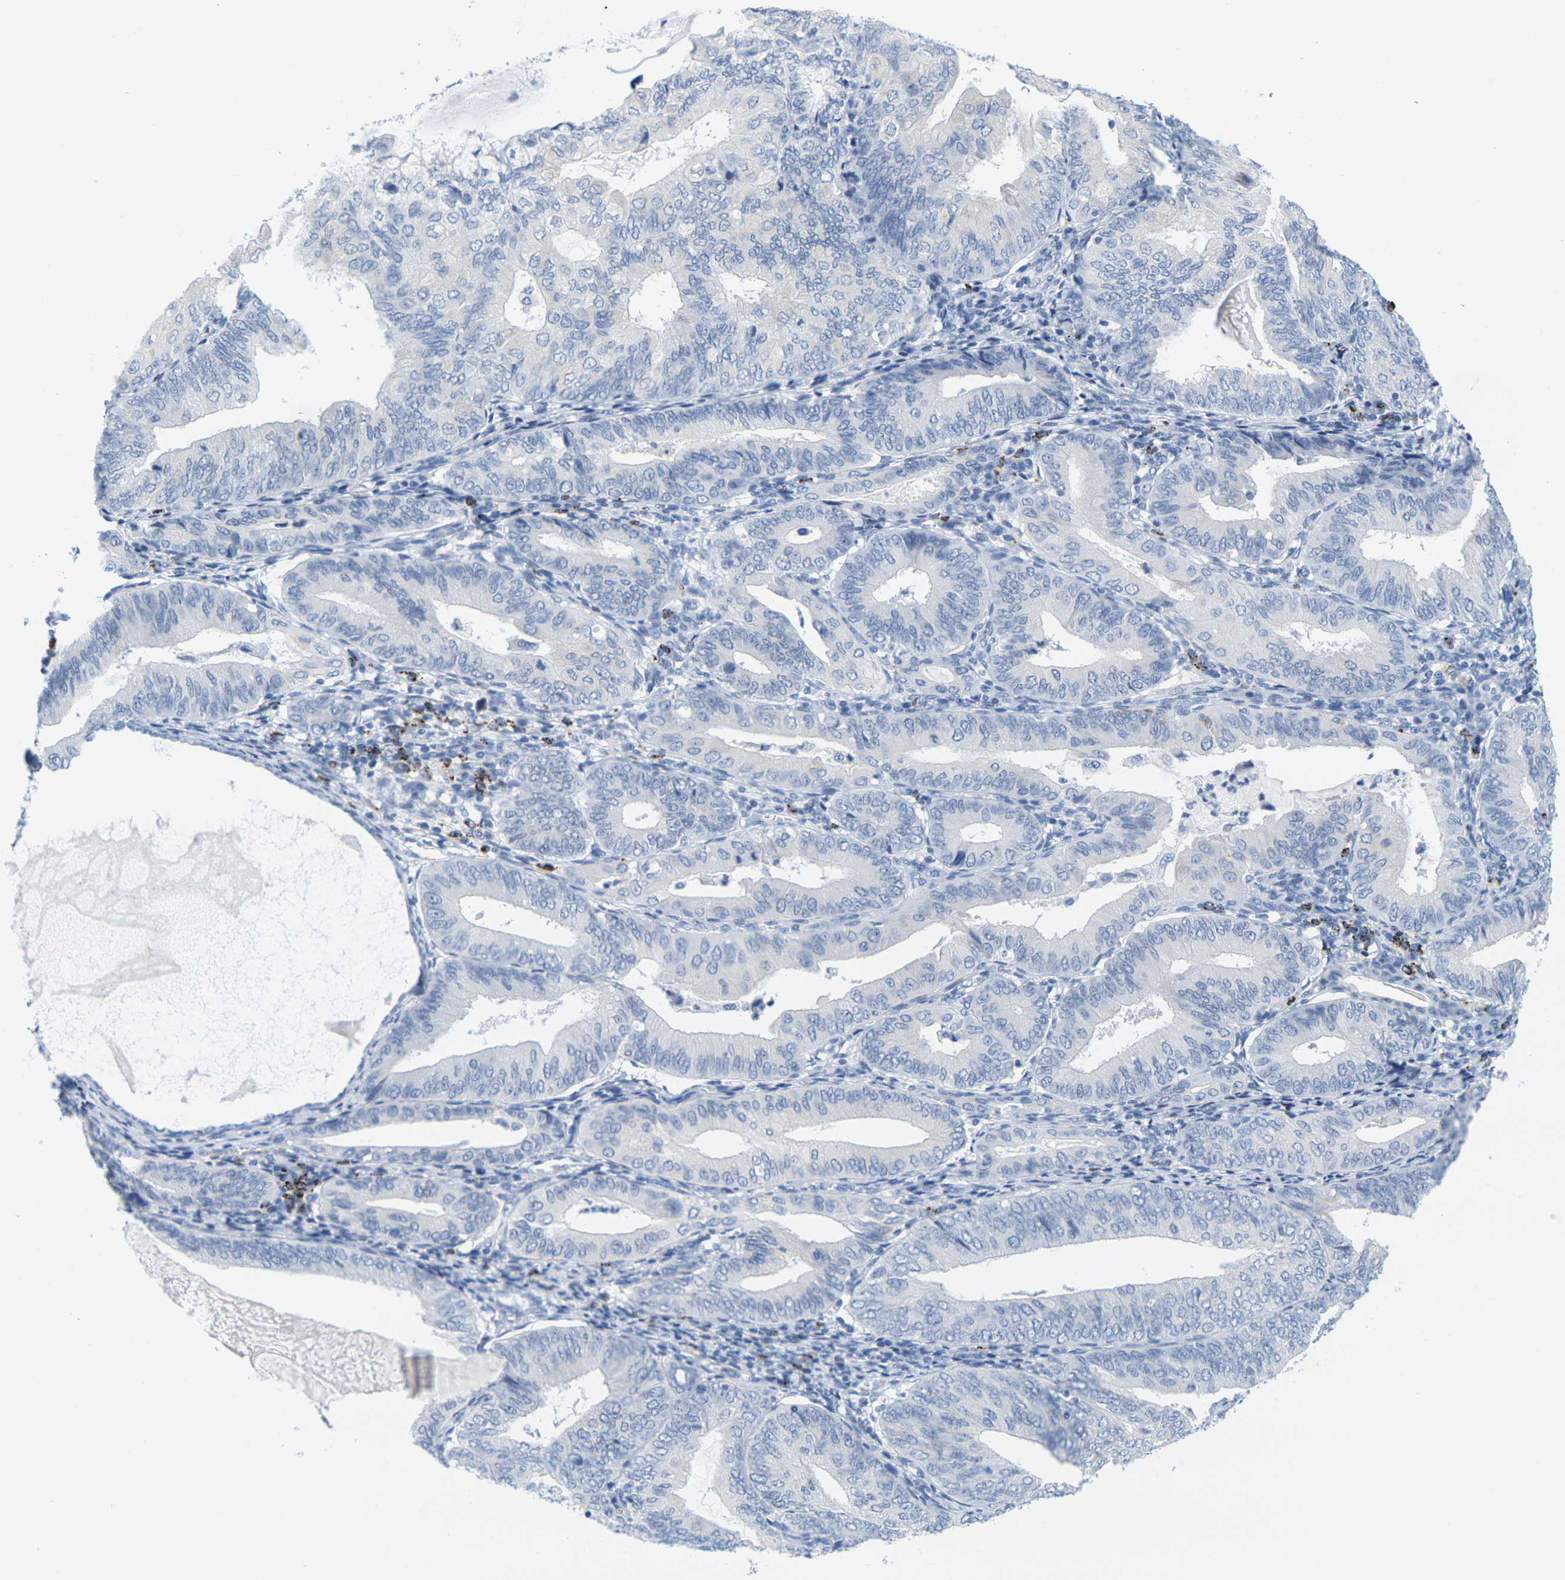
{"staining": {"intensity": "negative", "quantity": "none", "location": "none"}, "tissue": "endometrial cancer", "cell_type": "Tumor cells", "image_type": "cancer", "snomed": [{"axis": "morphology", "description": "Adenocarcinoma, NOS"}, {"axis": "topography", "description": "Endometrium"}], "caption": "Immunohistochemistry (IHC) photomicrograph of endometrial adenocarcinoma stained for a protein (brown), which demonstrates no expression in tumor cells.", "gene": "HLA-DOB", "patient": {"sex": "female", "age": 81}}